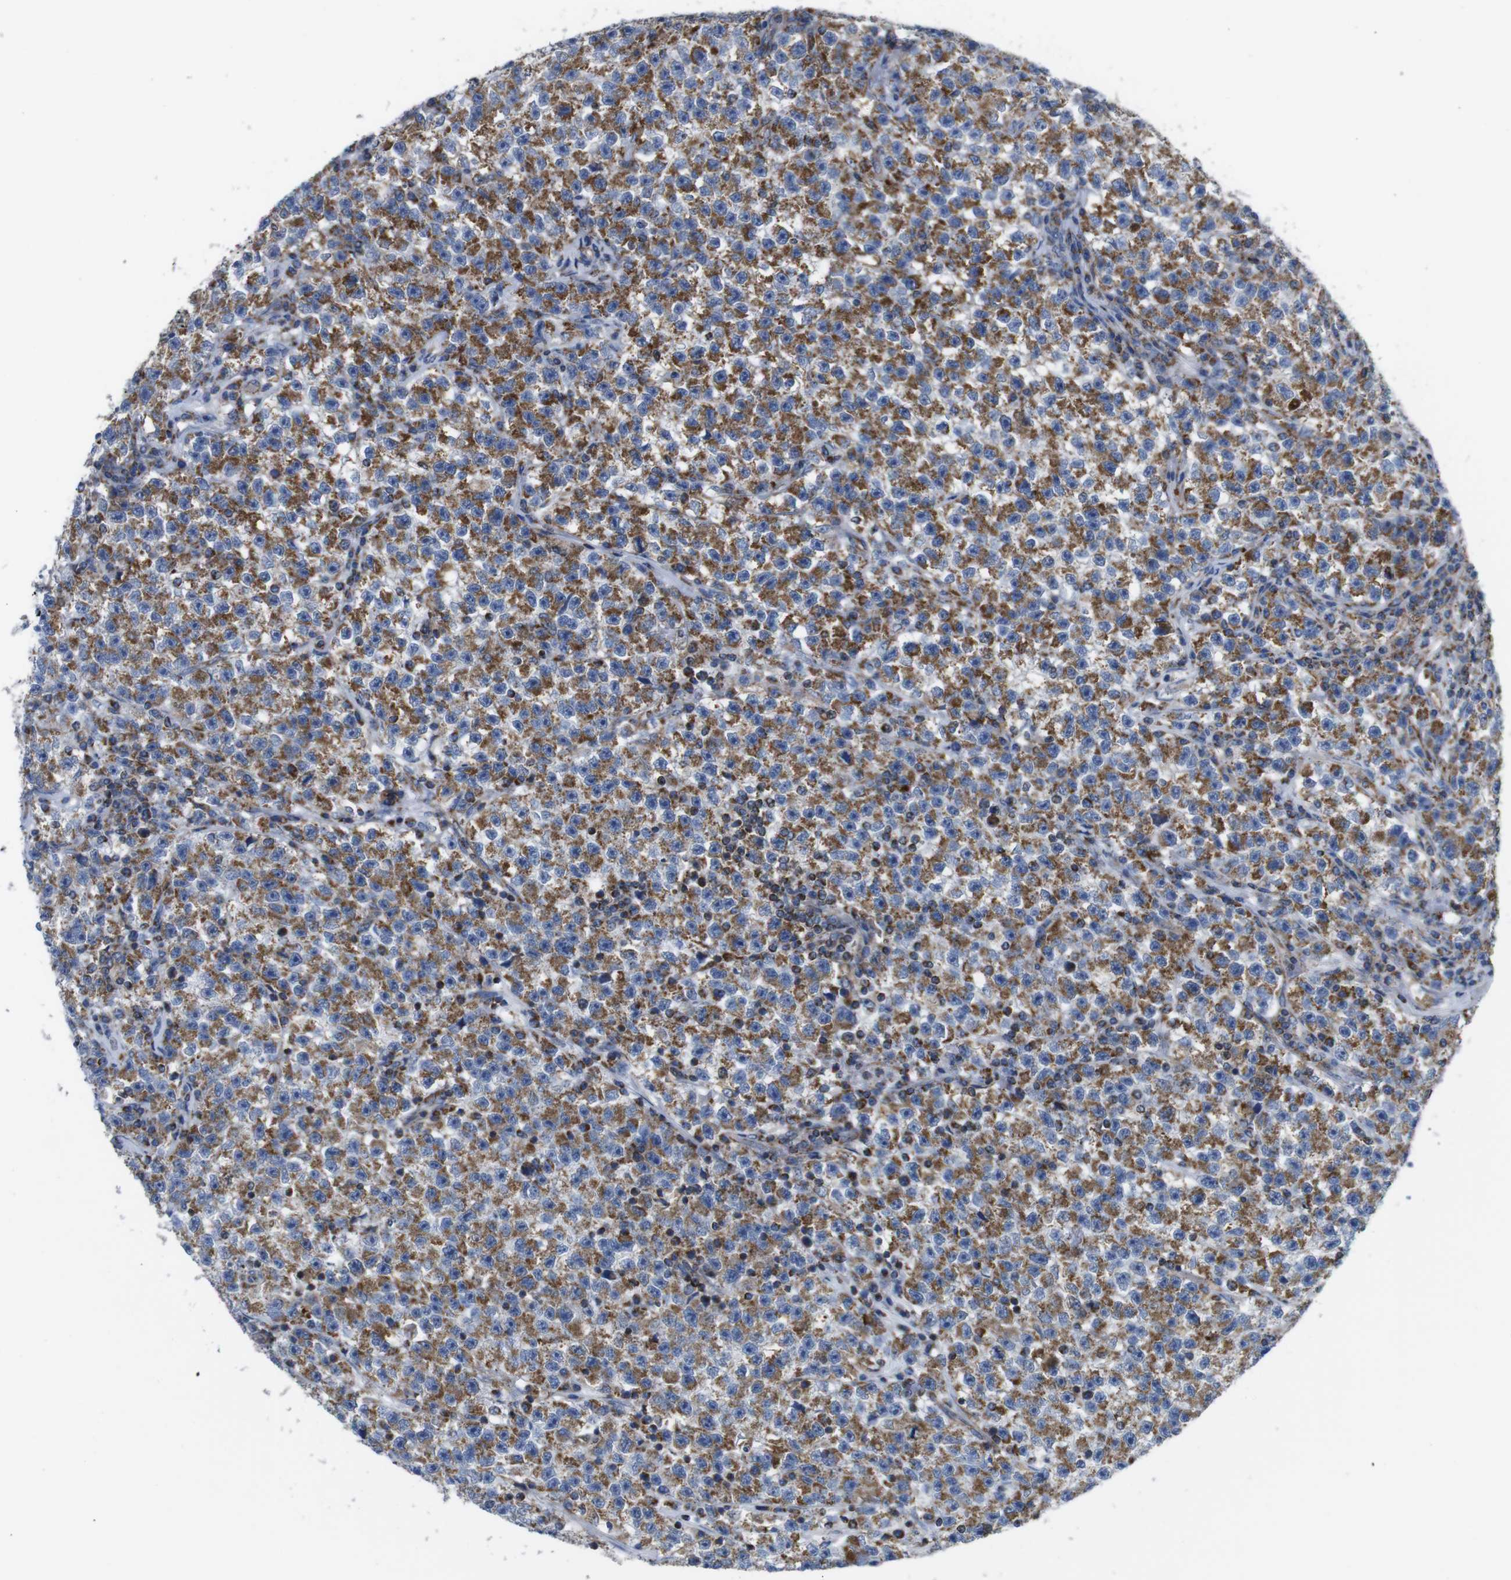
{"staining": {"intensity": "strong", "quantity": "25%-75%", "location": "cytoplasmic/membranous"}, "tissue": "testis cancer", "cell_type": "Tumor cells", "image_type": "cancer", "snomed": [{"axis": "morphology", "description": "Seminoma, NOS"}, {"axis": "topography", "description": "Testis"}], "caption": "High-magnification brightfield microscopy of testis seminoma stained with DAB (brown) and counterstained with hematoxylin (blue). tumor cells exhibit strong cytoplasmic/membranous staining is present in about25%-75% of cells.", "gene": "PDCD1LG2", "patient": {"sex": "male", "age": 22}}